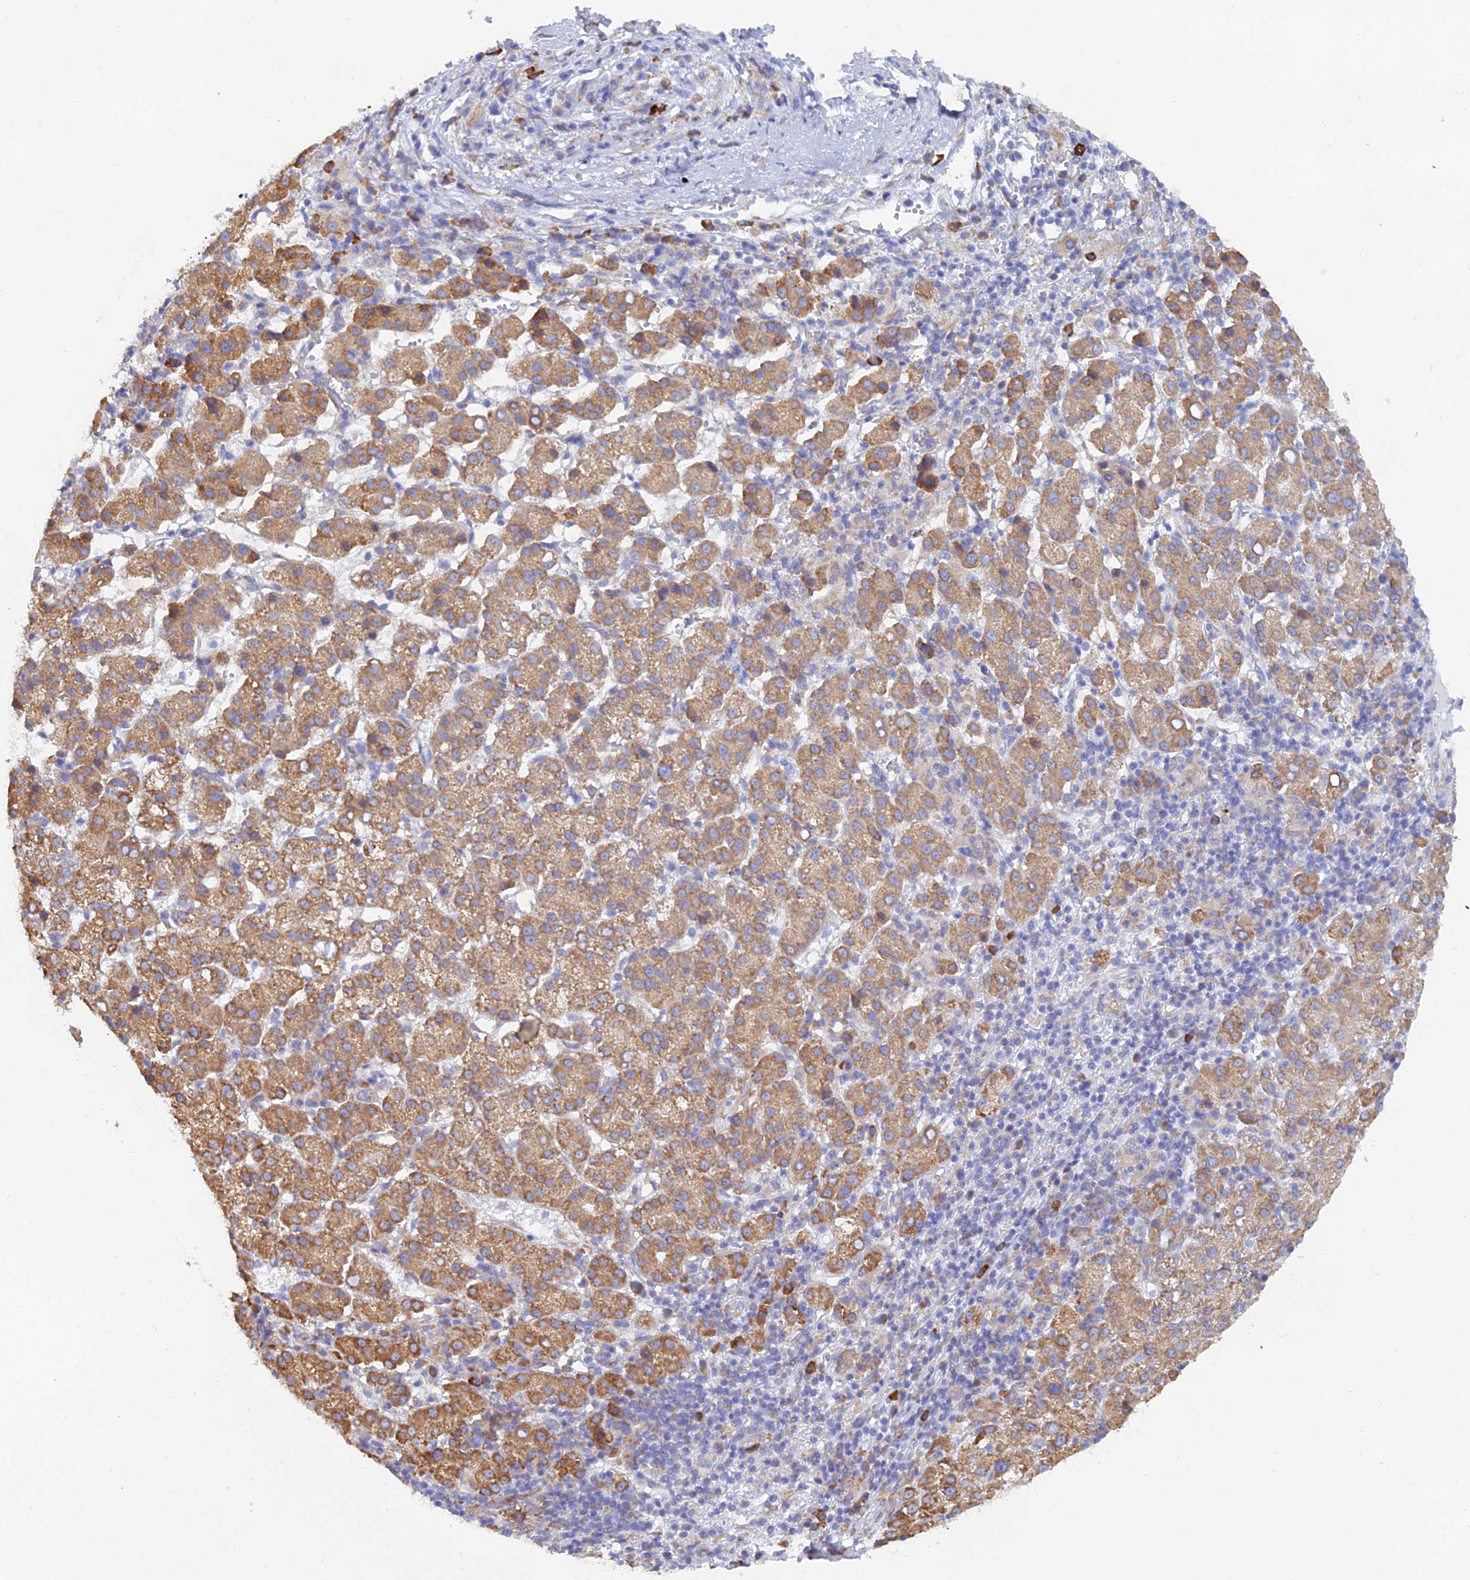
{"staining": {"intensity": "moderate", "quantity": ">75%", "location": "cytoplasmic/membranous"}, "tissue": "liver cancer", "cell_type": "Tumor cells", "image_type": "cancer", "snomed": [{"axis": "morphology", "description": "Carcinoma, Hepatocellular, NOS"}, {"axis": "topography", "description": "Liver"}], "caption": "This is a photomicrograph of immunohistochemistry staining of hepatocellular carcinoma (liver), which shows moderate positivity in the cytoplasmic/membranous of tumor cells.", "gene": "WDR35", "patient": {"sex": "female", "age": 58}}